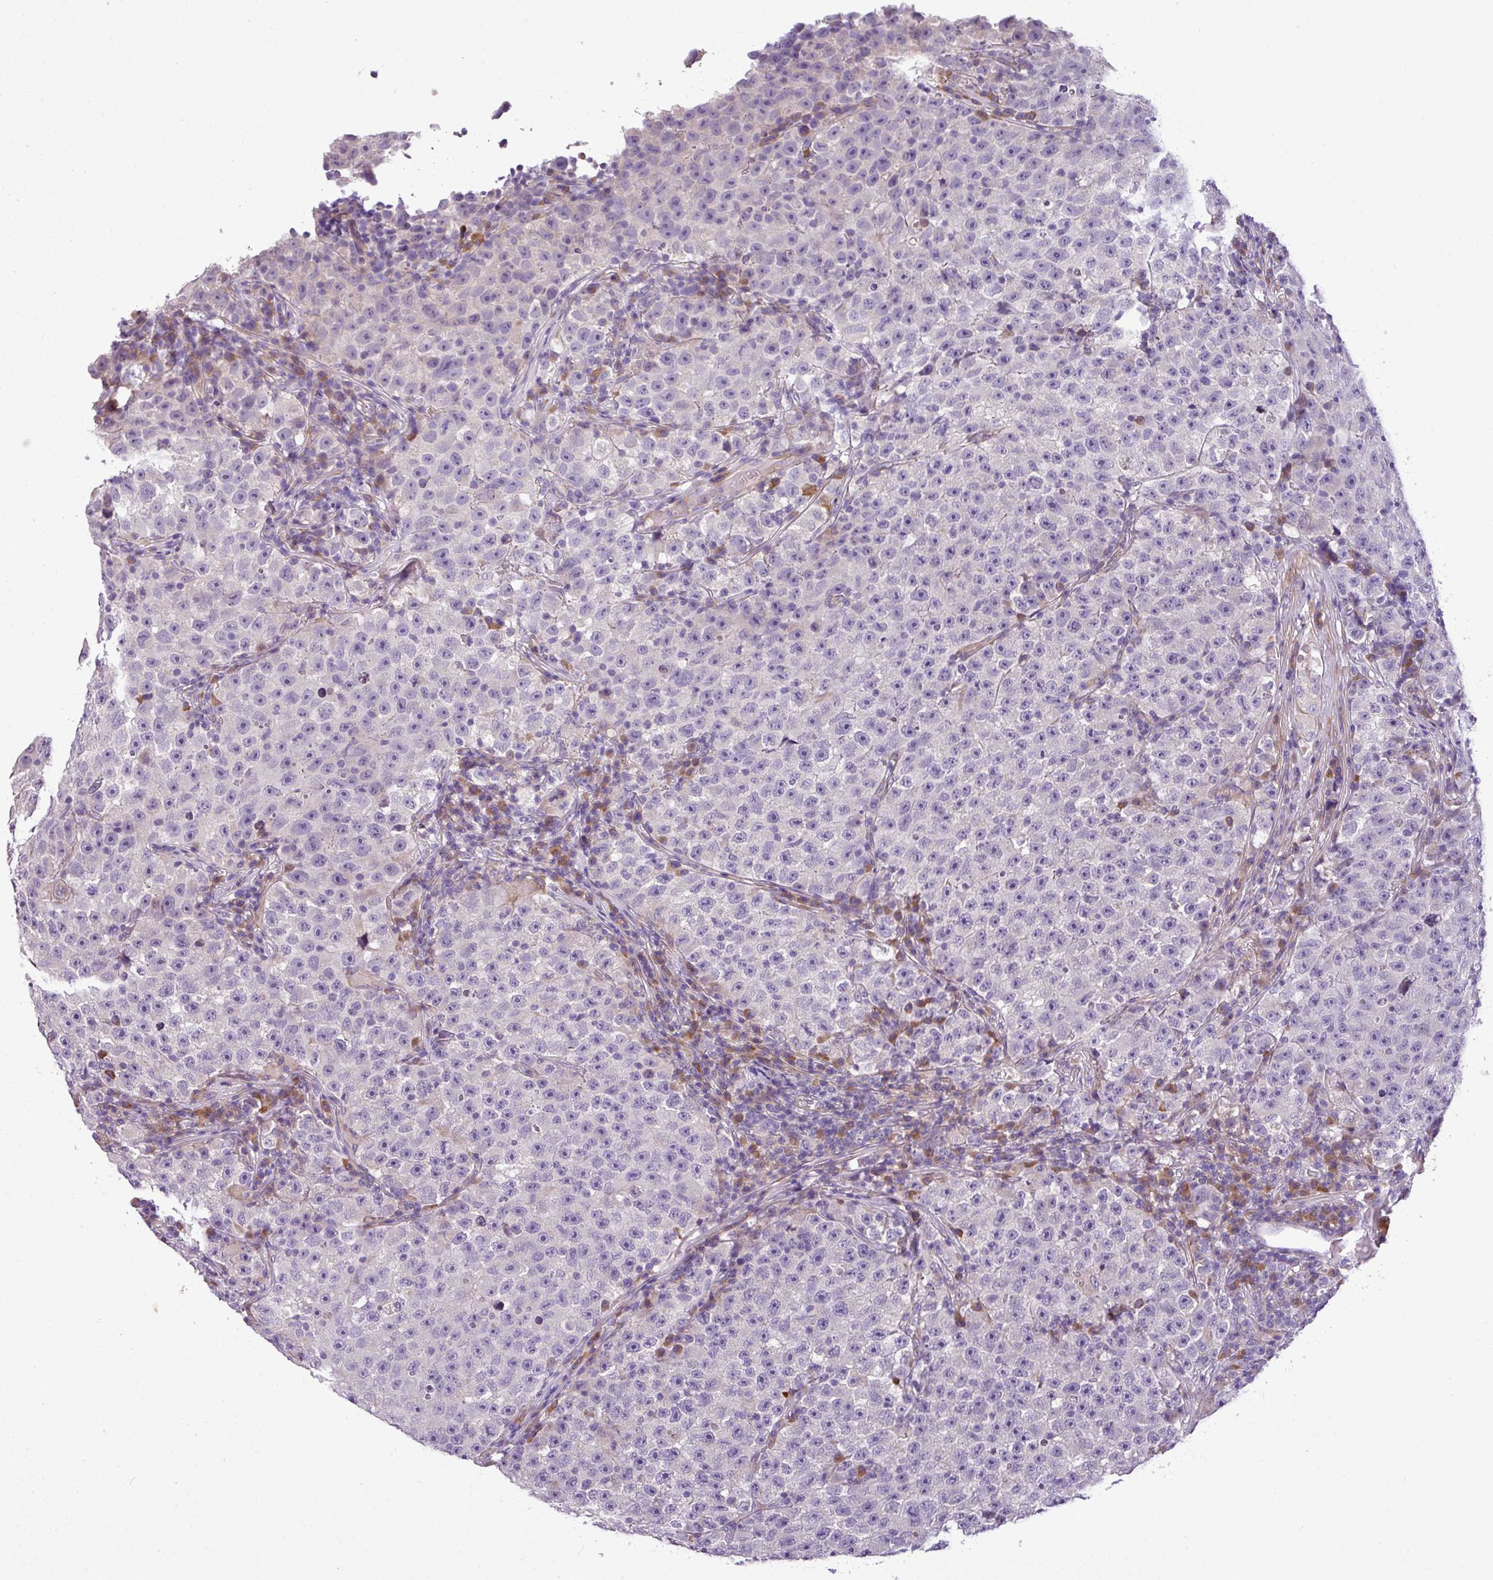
{"staining": {"intensity": "negative", "quantity": "none", "location": "none"}, "tissue": "testis cancer", "cell_type": "Tumor cells", "image_type": "cancer", "snomed": [{"axis": "morphology", "description": "Seminoma, NOS"}, {"axis": "topography", "description": "Testis"}], "caption": "Immunohistochemistry (IHC) of human testis cancer exhibits no staining in tumor cells. (Brightfield microscopy of DAB immunohistochemistry at high magnification).", "gene": "MOCS3", "patient": {"sex": "male", "age": 22}}